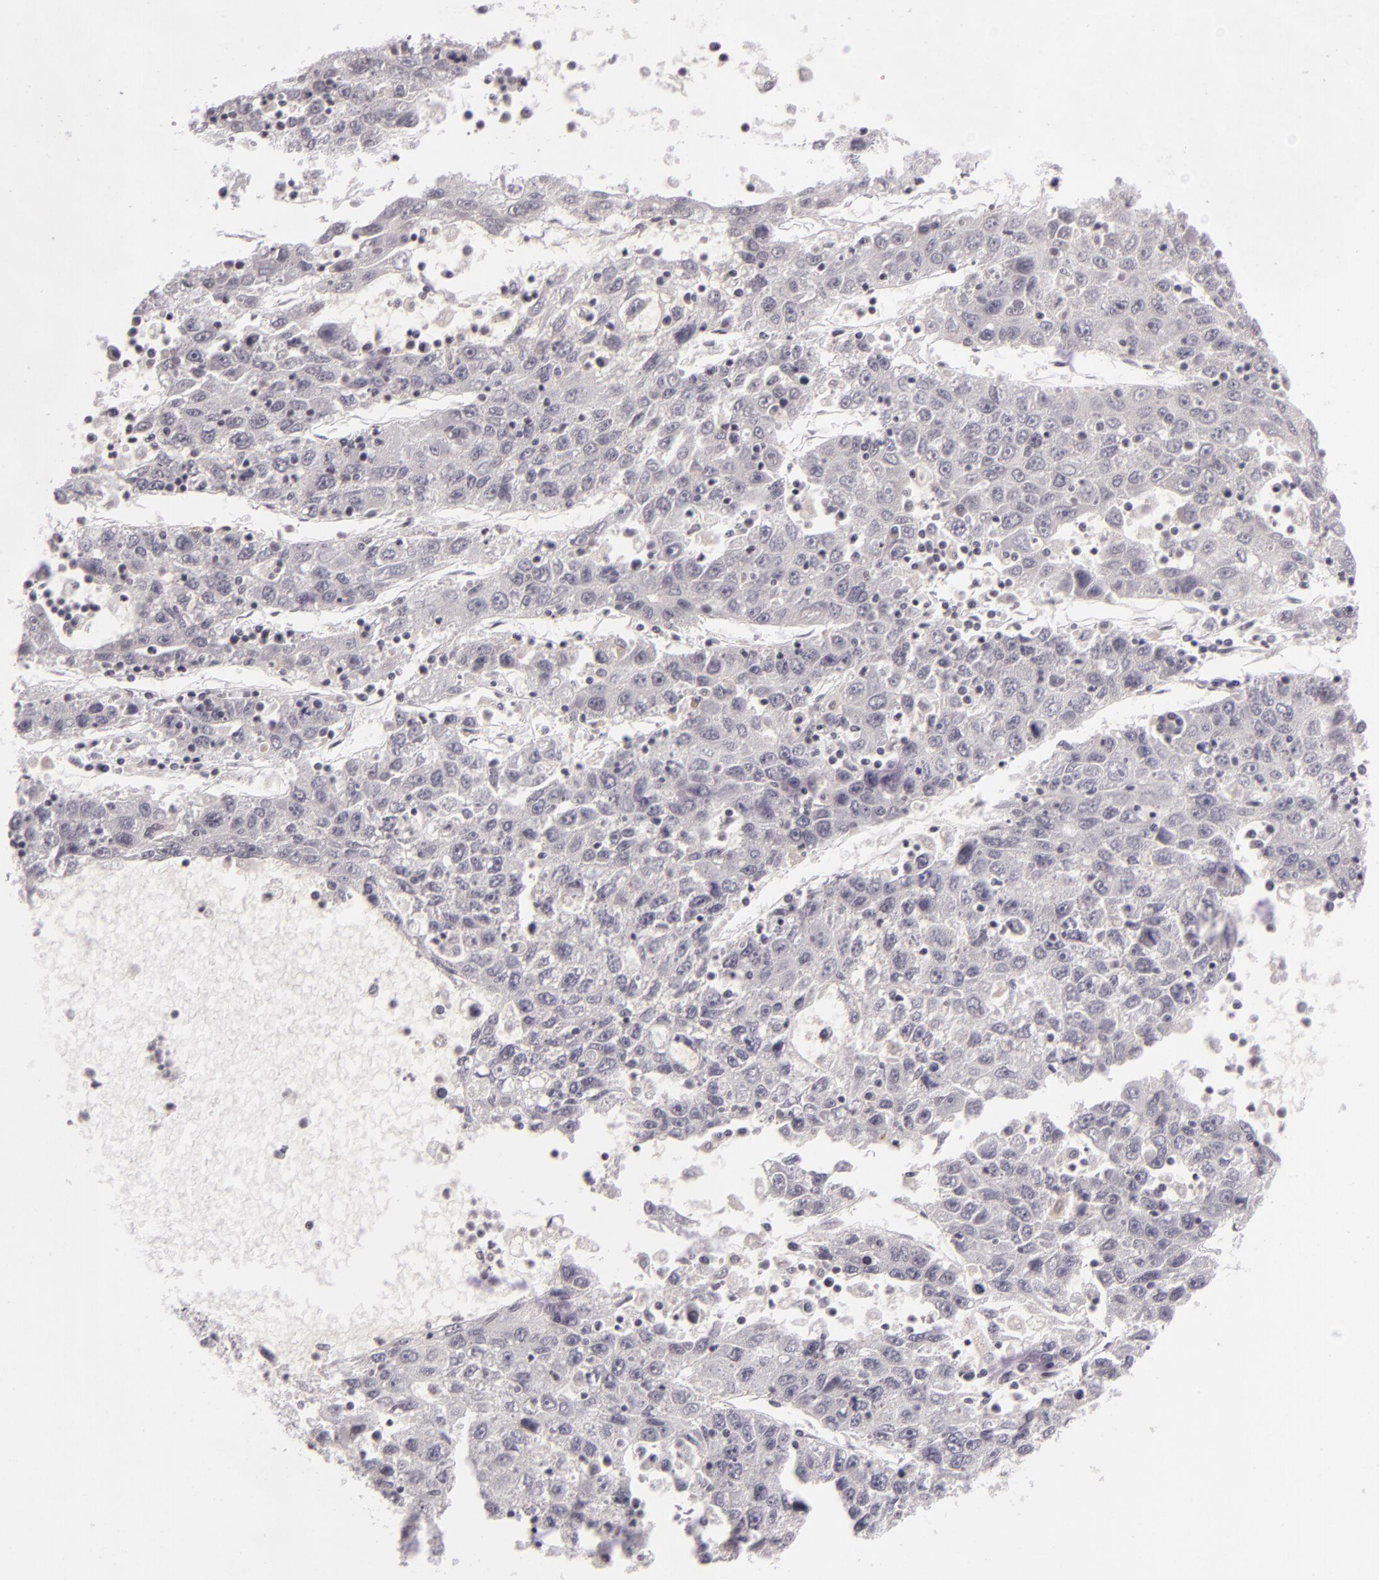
{"staining": {"intensity": "negative", "quantity": "none", "location": "none"}, "tissue": "liver cancer", "cell_type": "Tumor cells", "image_type": "cancer", "snomed": [{"axis": "morphology", "description": "Carcinoma, Hepatocellular, NOS"}, {"axis": "topography", "description": "Liver"}], "caption": "DAB (3,3'-diaminobenzidine) immunohistochemical staining of liver cancer (hepatocellular carcinoma) demonstrates no significant expression in tumor cells. Brightfield microscopy of immunohistochemistry (IHC) stained with DAB (brown) and hematoxylin (blue), captured at high magnification.", "gene": "ZFX", "patient": {"sex": "male", "age": 49}}